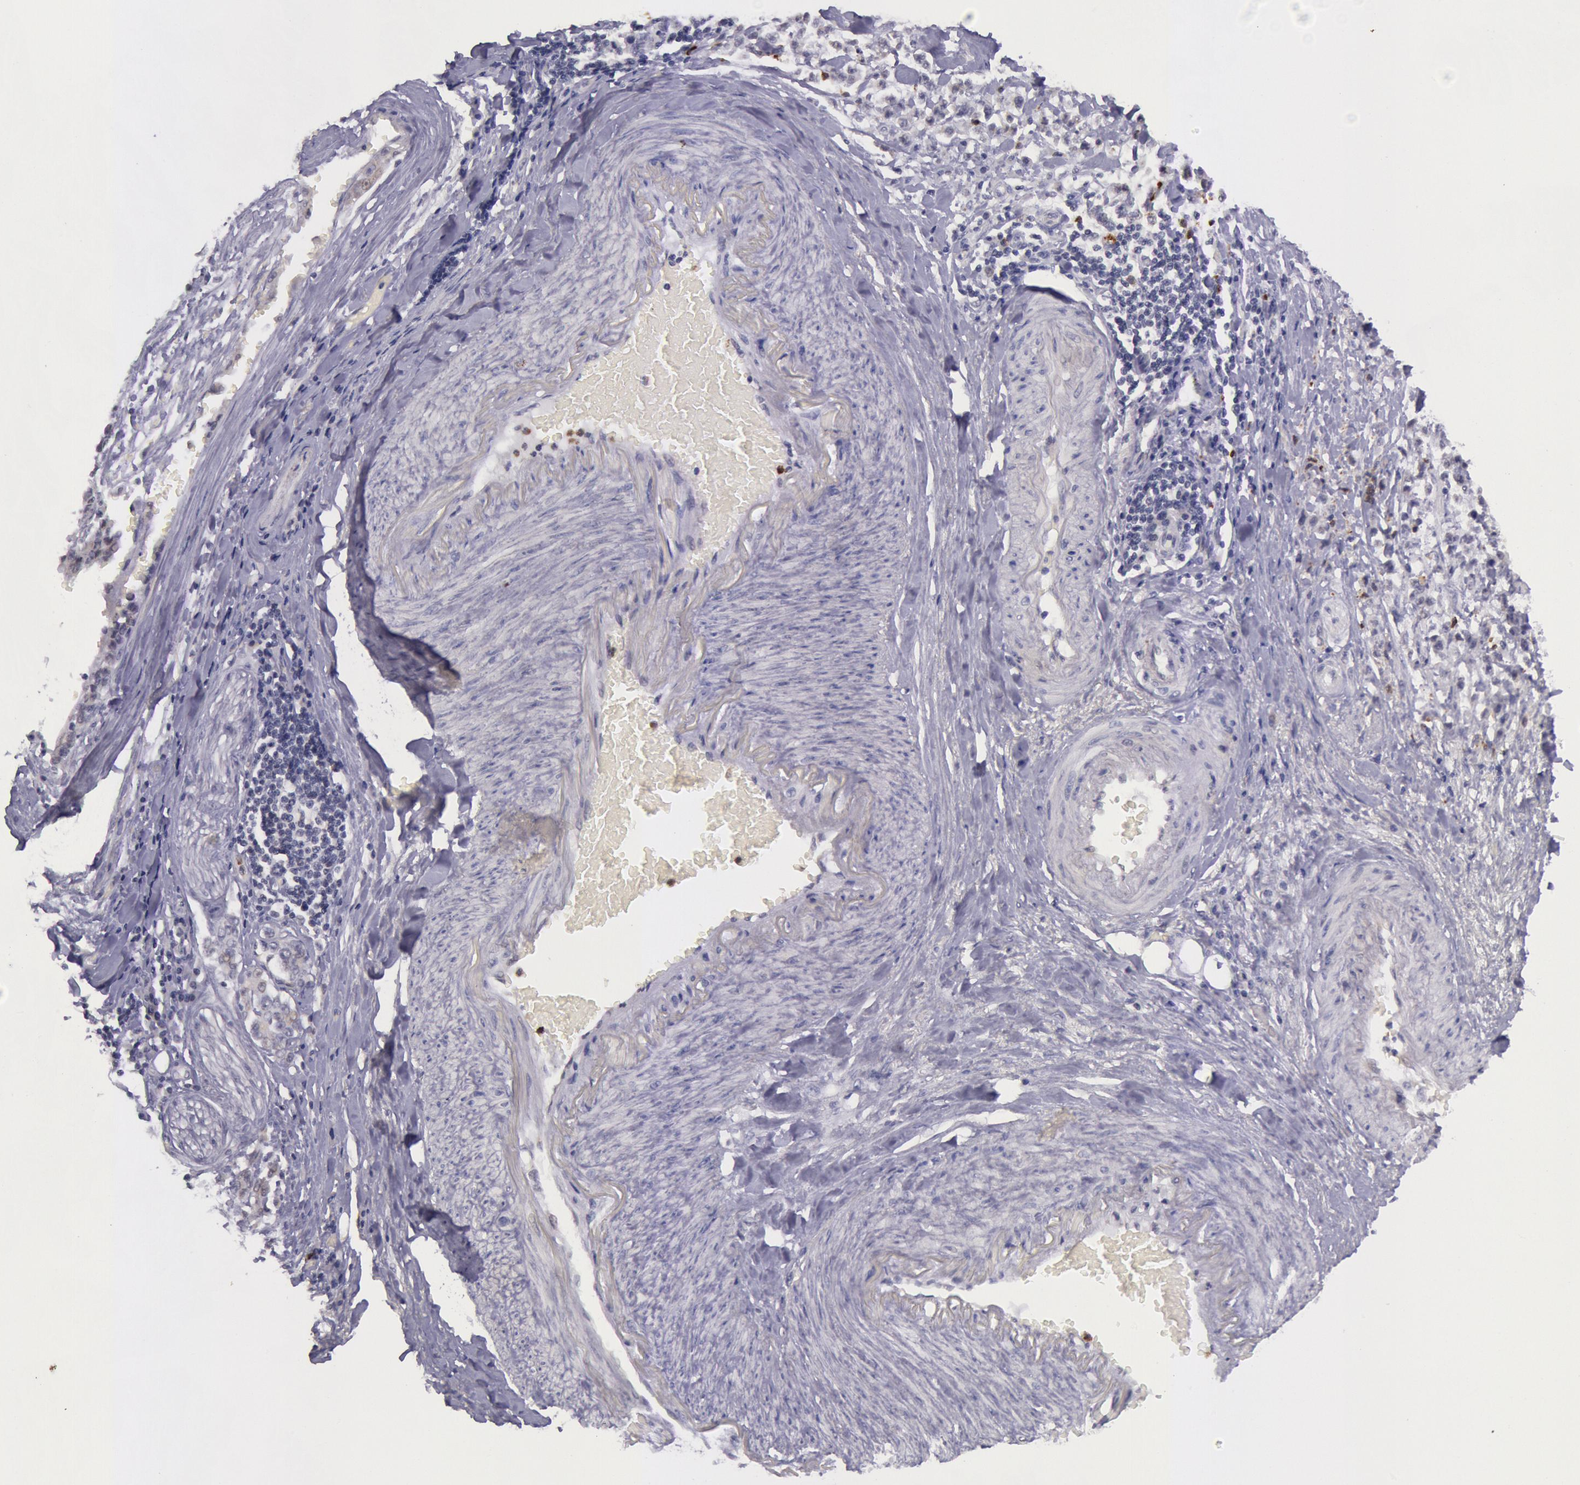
{"staining": {"intensity": "negative", "quantity": "none", "location": "none"}, "tissue": "stomach cancer", "cell_type": "Tumor cells", "image_type": "cancer", "snomed": [{"axis": "morphology", "description": "Adenocarcinoma, NOS"}, {"axis": "topography", "description": "Stomach, lower"}], "caption": "Stomach cancer (adenocarcinoma) stained for a protein using immunohistochemistry exhibits no expression tumor cells.", "gene": "KDM6A", "patient": {"sex": "male", "age": 88}}